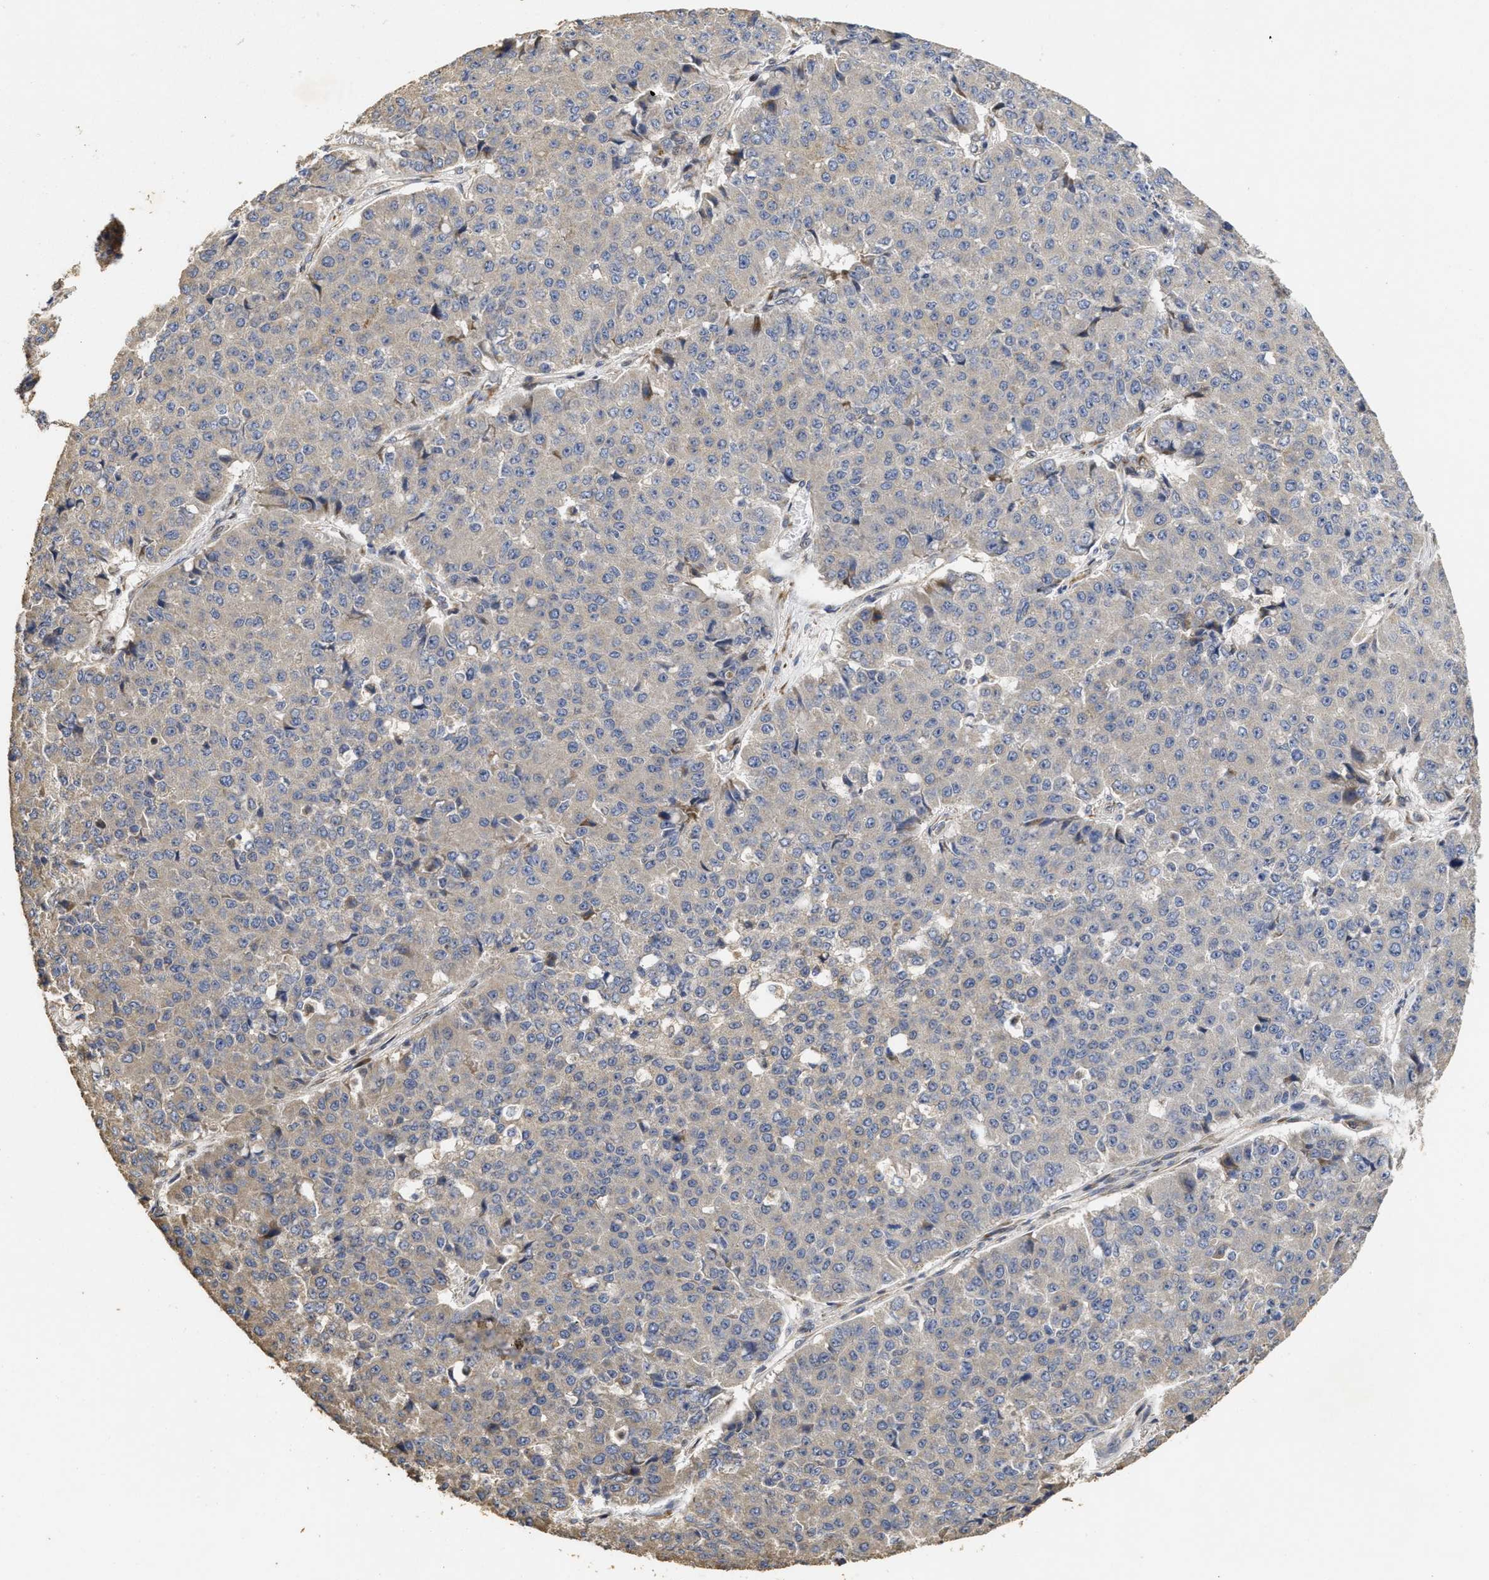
{"staining": {"intensity": "negative", "quantity": "none", "location": "none"}, "tissue": "pancreatic cancer", "cell_type": "Tumor cells", "image_type": "cancer", "snomed": [{"axis": "morphology", "description": "Adenocarcinoma, NOS"}, {"axis": "topography", "description": "Pancreas"}], "caption": "Immunohistochemical staining of pancreatic adenocarcinoma shows no significant staining in tumor cells. (DAB immunohistochemistry (IHC) with hematoxylin counter stain).", "gene": "NAV1", "patient": {"sex": "male", "age": 50}}